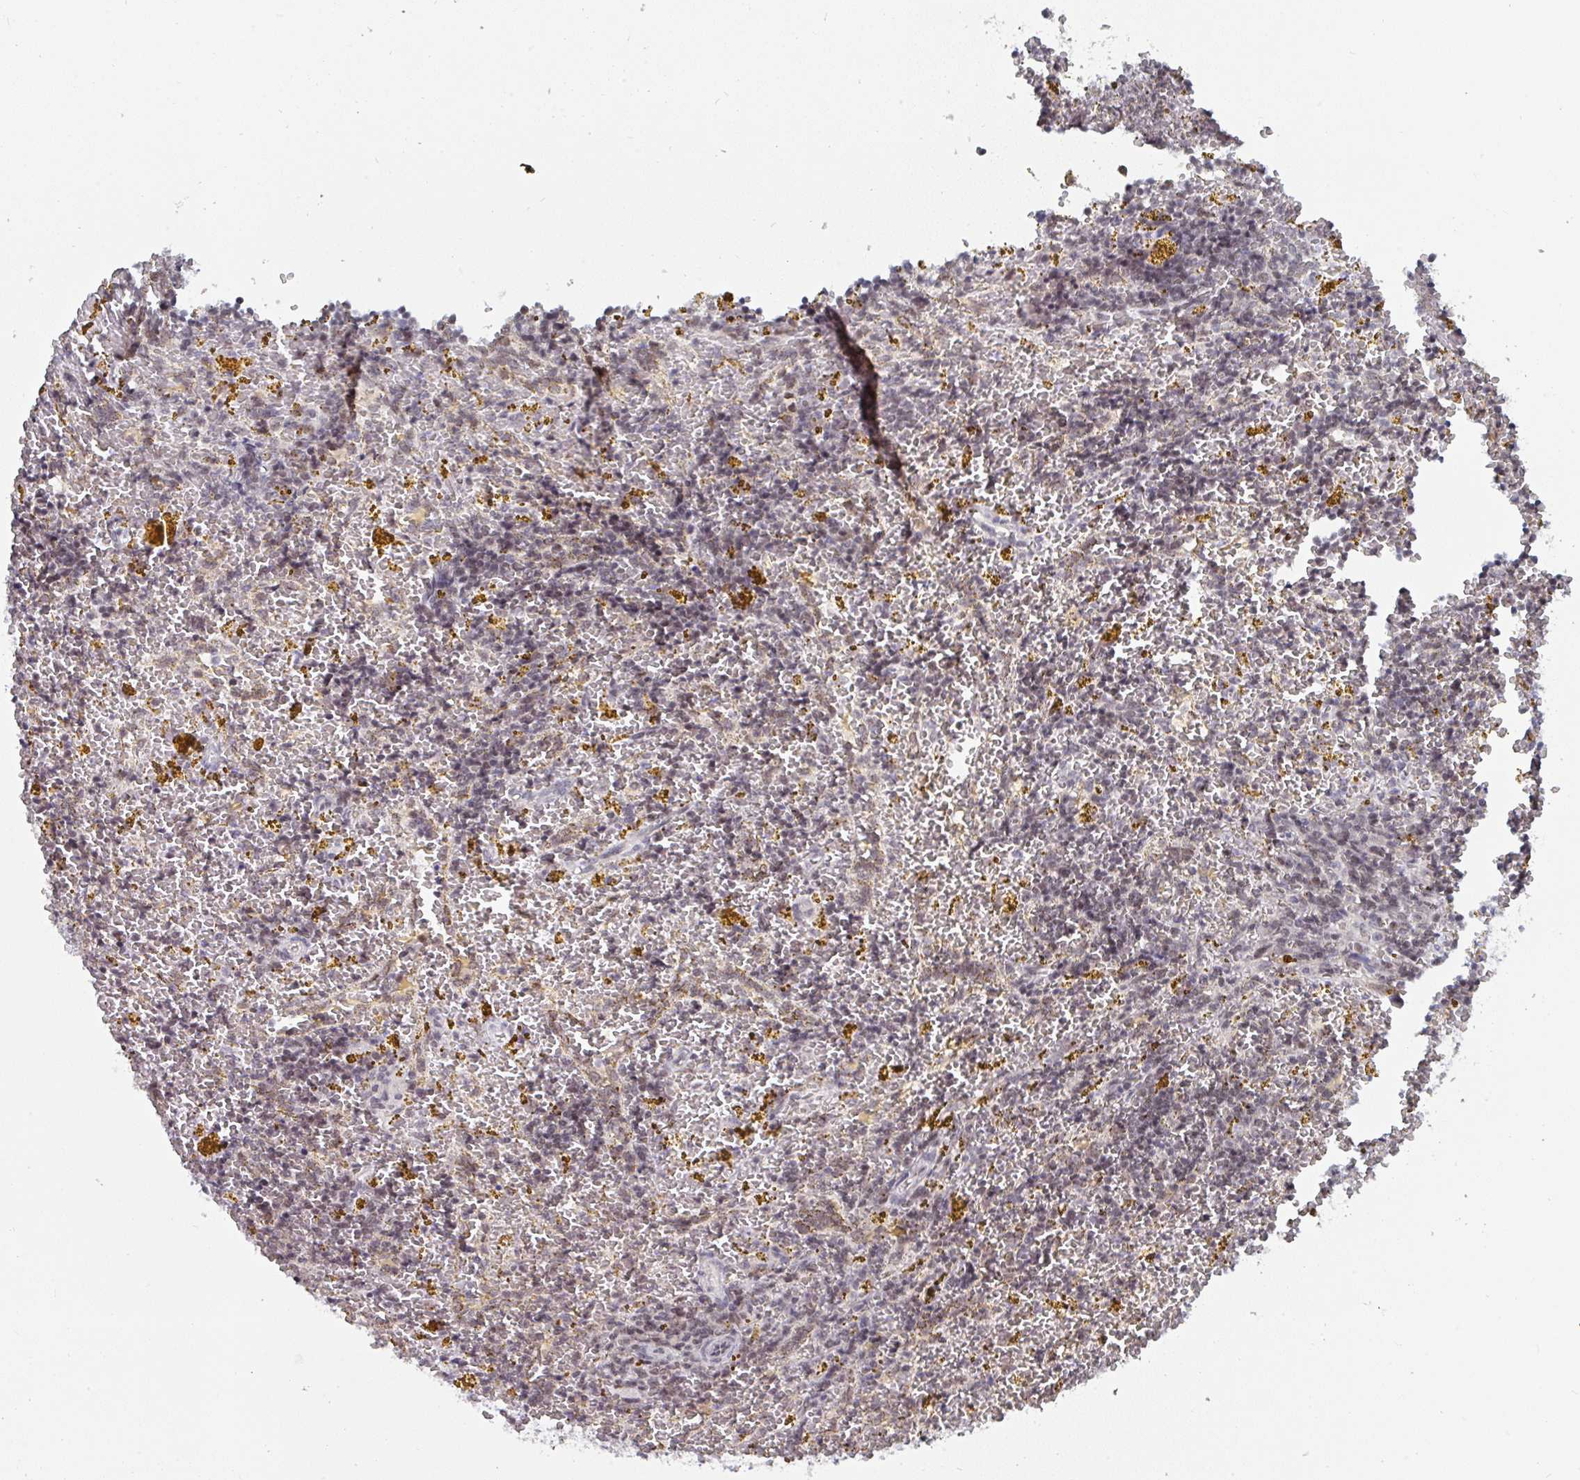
{"staining": {"intensity": "weak", "quantity": "25%-75%", "location": "nuclear"}, "tissue": "lymphoma", "cell_type": "Tumor cells", "image_type": "cancer", "snomed": [{"axis": "morphology", "description": "Malignant lymphoma, non-Hodgkin's type, Low grade"}, {"axis": "topography", "description": "Spleen"}, {"axis": "topography", "description": "Lymph node"}], "caption": "Weak nuclear staining for a protein is identified in approximately 25%-75% of tumor cells of lymphoma using immunohistochemistry.", "gene": "JMJD1C", "patient": {"sex": "female", "age": 66}}